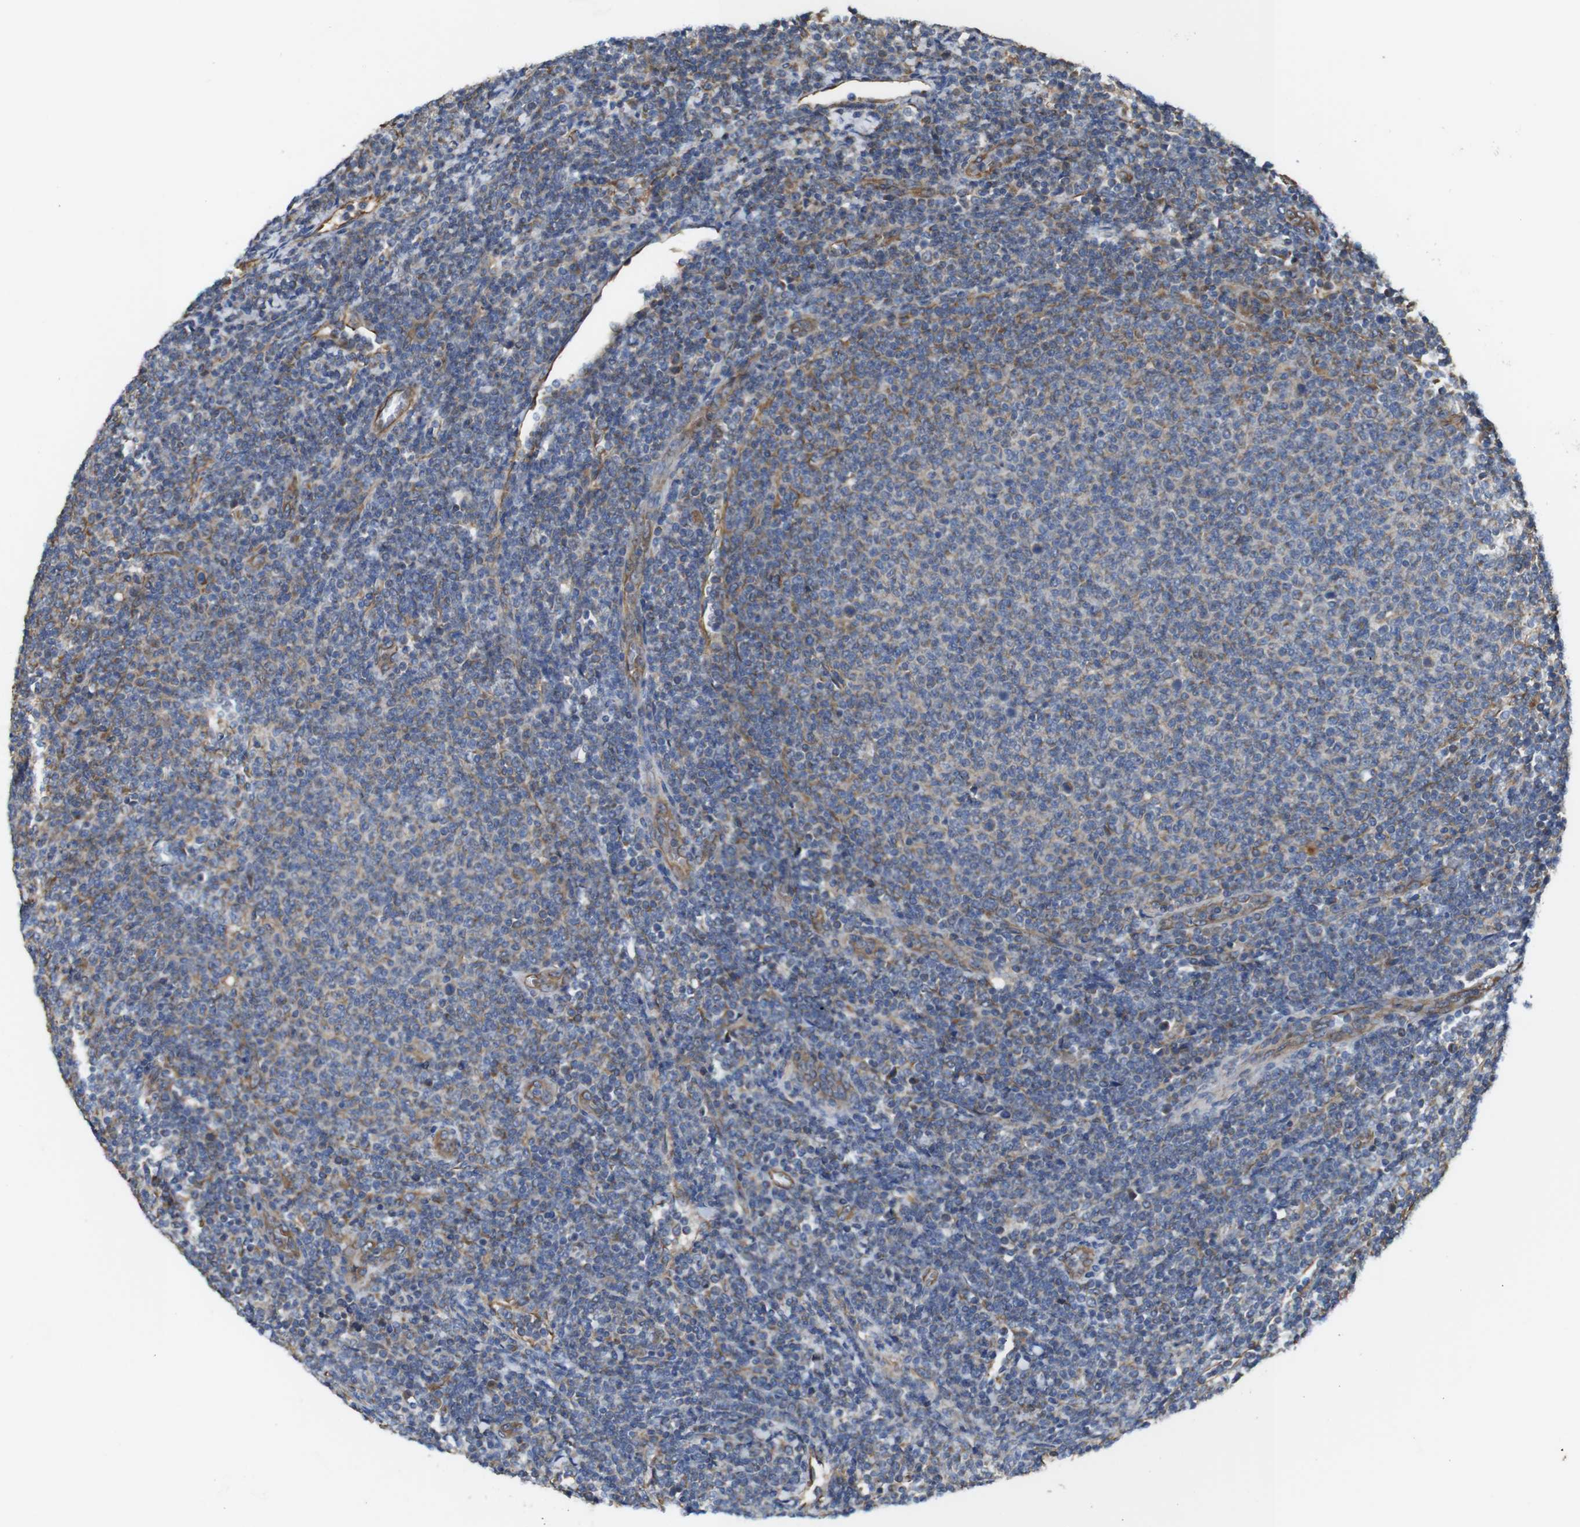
{"staining": {"intensity": "moderate", "quantity": "<25%", "location": "cytoplasmic/membranous"}, "tissue": "lymphoma", "cell_type": "Tumor cells", "image_type": "cancer", "snomed": [{"axis": "morphology", "description": "Malignant lymphoma, non-Hodgkin's type, Low grade"}, {"axis": "topography", "description": "Lymph node"}], "caption": "Immunohistochemical staining of lymphoma reveals low levels of moderate cytoplasmic/membranous staining in approximately <25% of tumor cells.", "gene": "POMK", "patient": {"sex": "male", "age": 66}}